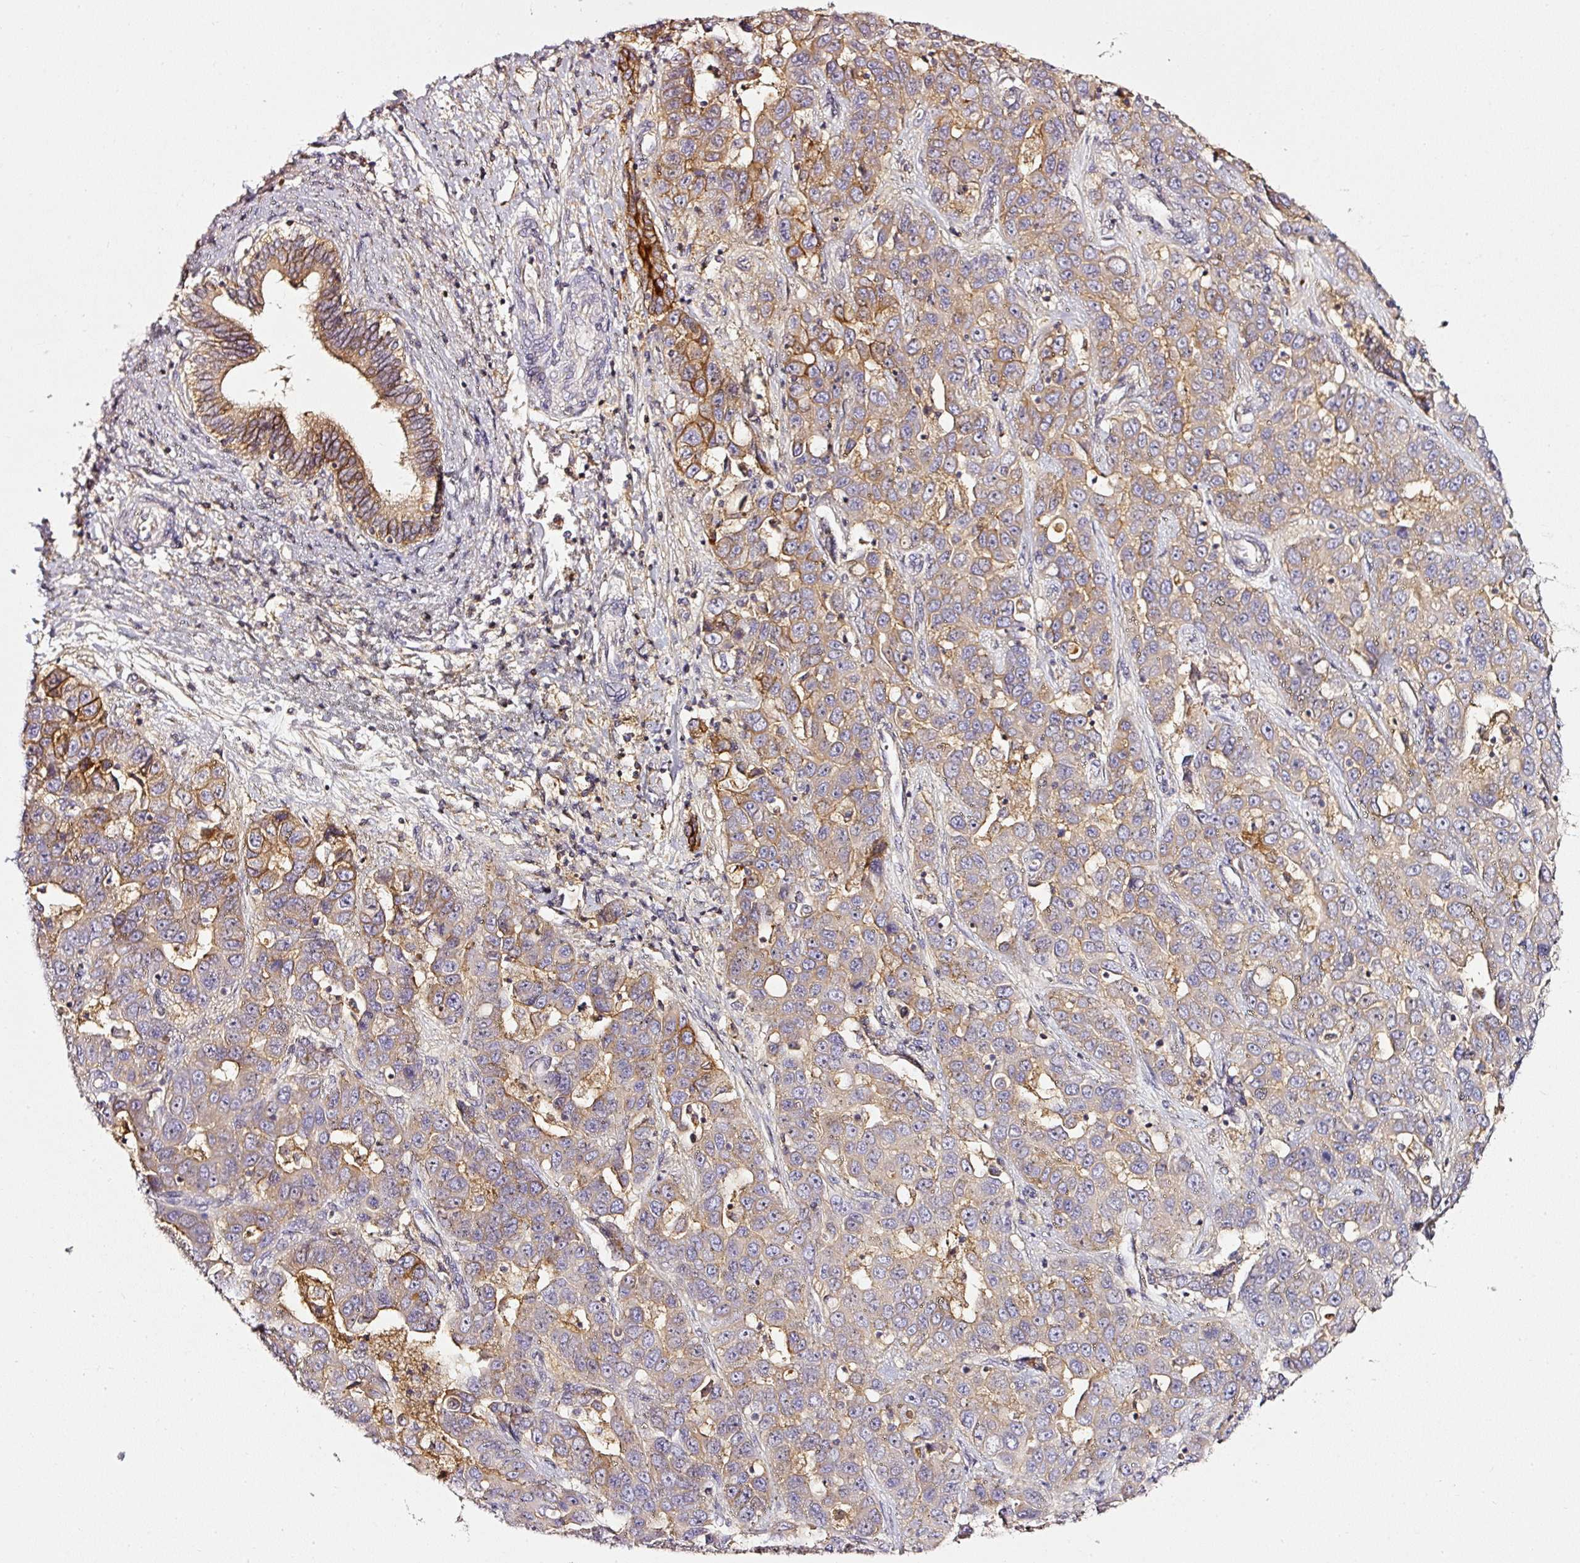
{"staining": {"intensity": "moderate", "quantity": "25%-75%", "location": "cytoplasmic/membranous"}, "tissue": "liver cancer", "cell_type": "Tumor cells", "image_type": "cancer", "snomed": [{"axis": "morphology", "description": "Cholangiocarcinoma"}, {"axis": "topography", "description": "Liver"}], "caption": "A photomicrograph showing moderate cytoplasmic/membranous staining in approximately 25%-75% of tumor cells in liver cancer, as visualized by brown immunohistochemical staining.", "gene": "CD47", "patient": {"sex": "female", "age": 52}}